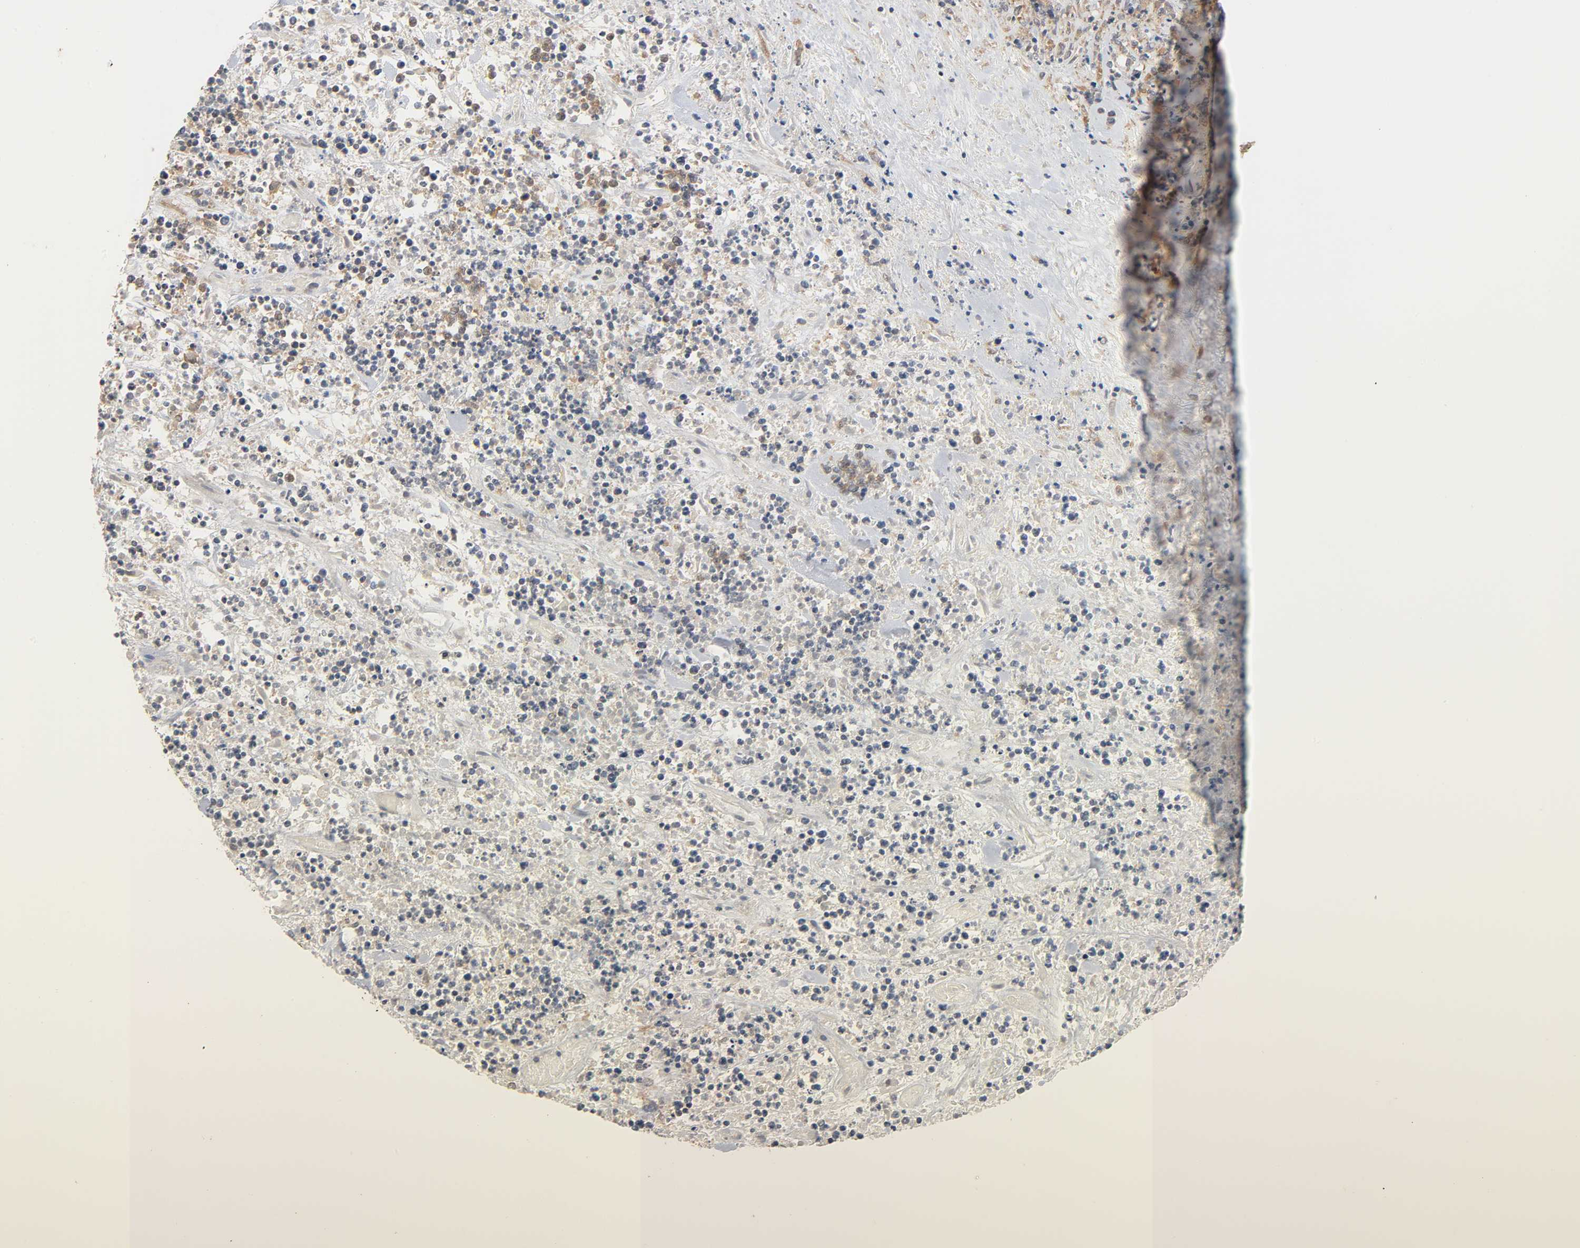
{"staining": {"intensity": "moderate", "quantity": ">75%", "location": "cytoplasmic/membranous"}, "tissue": "lymphoma", "cell_type": "Tumor cells", "image_type": "cancer", "snomed": [{"axis": "morphology", "description": "Malignant lymphoma, non-Hodgkin's type, High grade"}, {"axis": "topography", "description": "Soft tissue"}], "caption": "Tumor cells exhibit medium levels of moderate cytoplasmic/membranous positivity in approximately >75% of cells in human high-grade malignant lymphoma, non-Hodgkin's type.", "gene": "NEMF", "patient": {"sex": "male", "age": 18}}